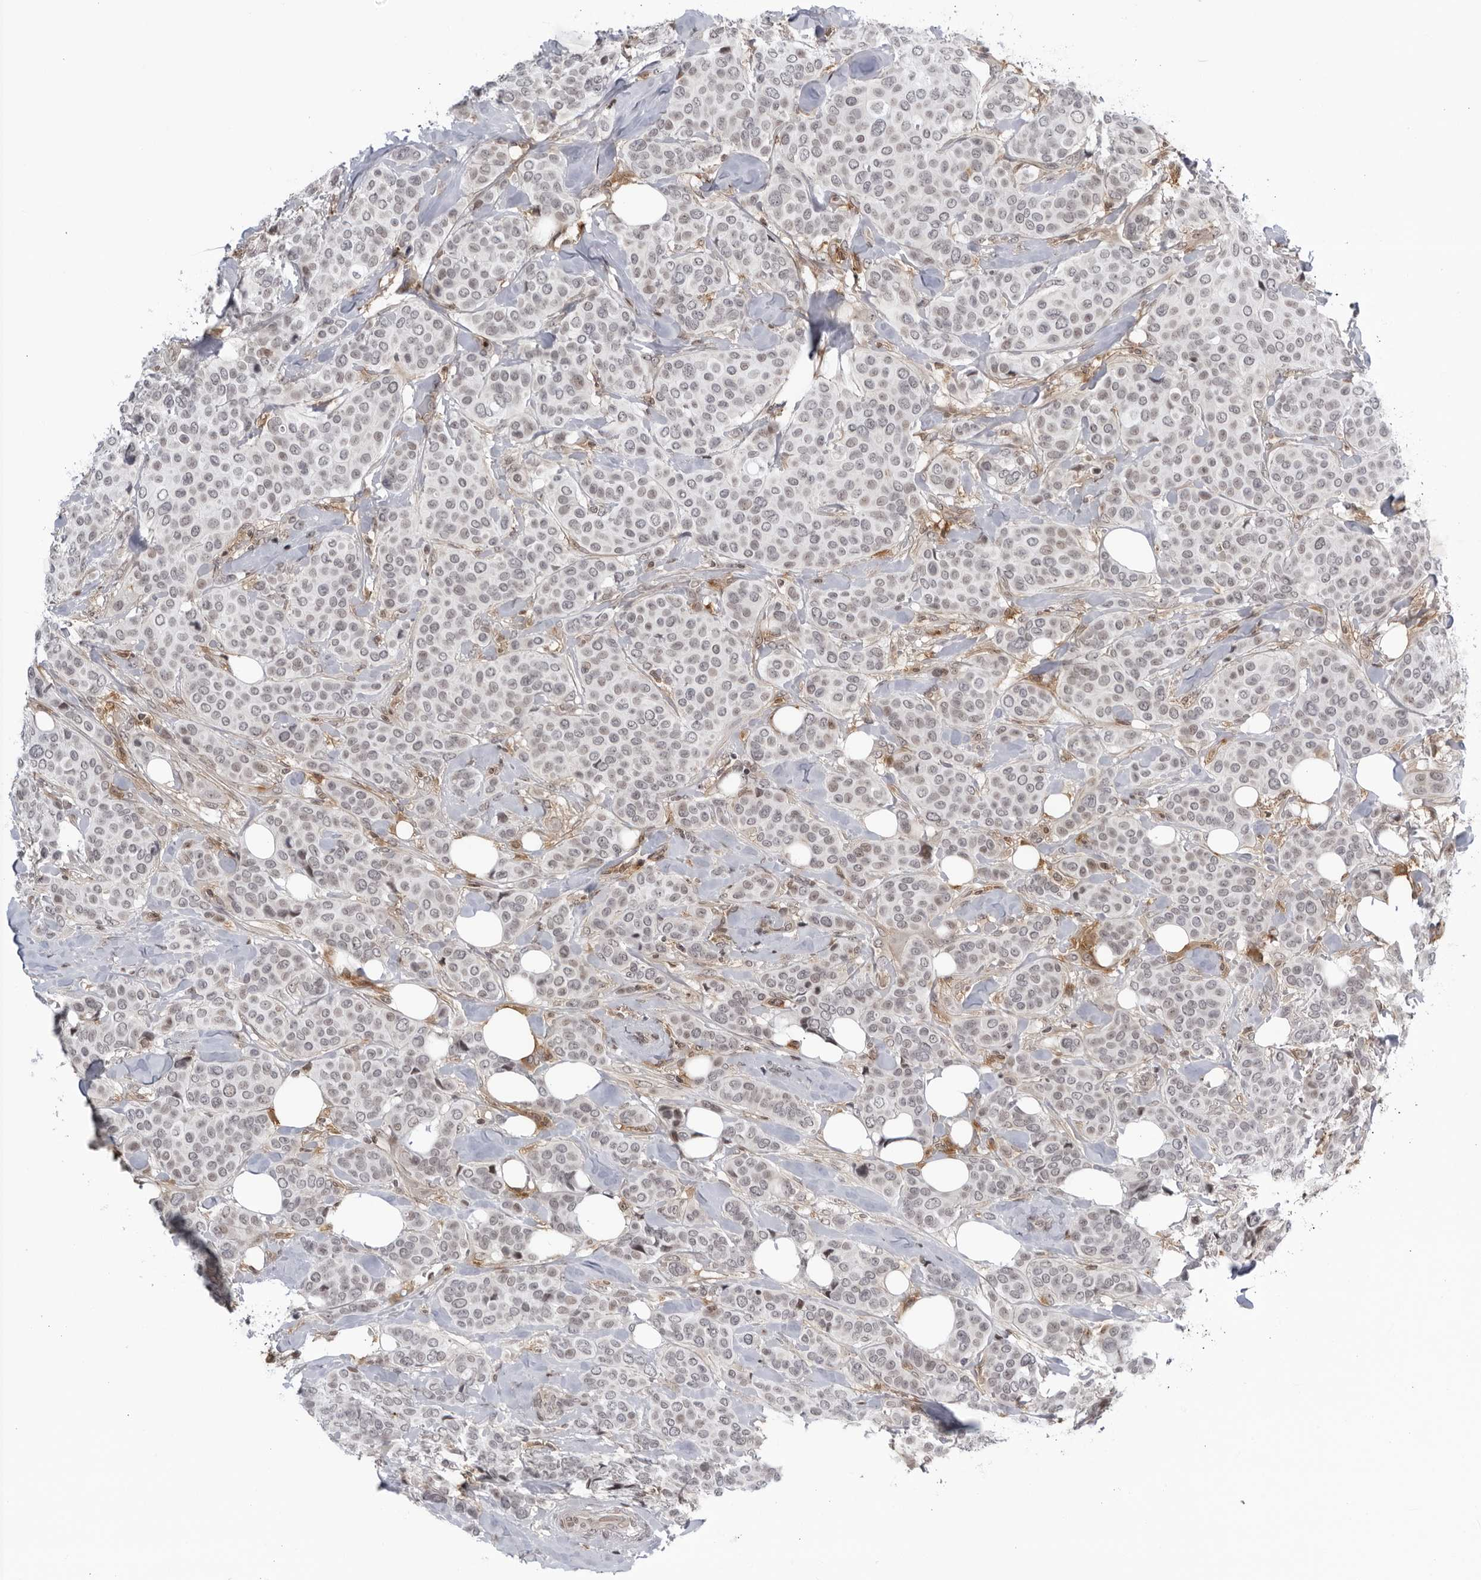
{"staining": {"intensity": "negative", "quantity": "none", "location": "none"}, "tissue": "breast cancer", "cell_type": "Tumor cells", "image_type": "cancer", "snomed": [{"axis": "morphology", "description": "Lobular carcinoma"}, {"axis": "topography", "description": "Breast"}], "caption": "A high-resolution micrograph shows immunohistochemistry (IHC) staining of breast cancer, which displays no significant staining in tumor cells.", "gene": "DTL", "patient": {"sex": "female", "age": 51}}